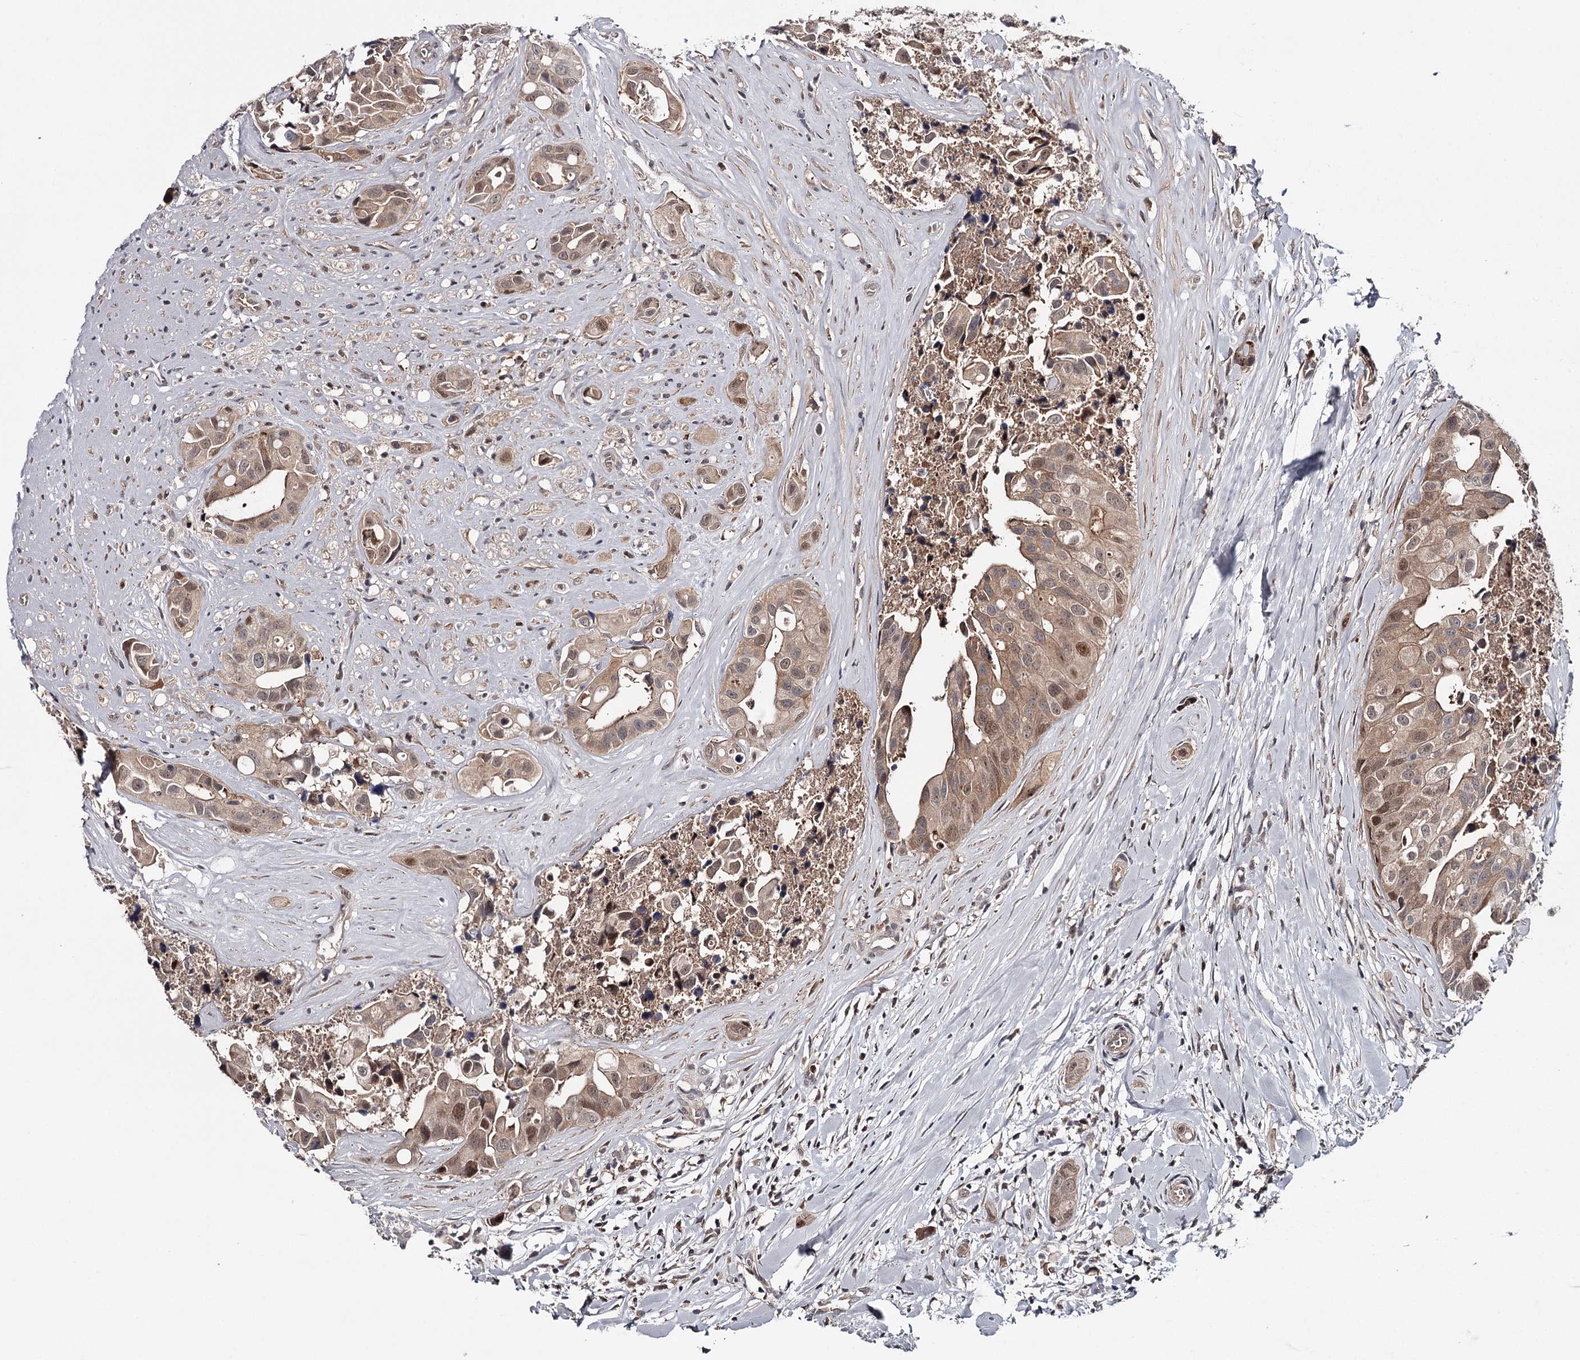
{"staining": {"intensity": "moderate", "quantity": "25%-75%", "location": "cytoplasmic/membranous,nuclear"}, "tissue": "head and neck cancer", "cell_type": "Tumor cells", "image_type": "cancer", "snomed": [{"axis": "morphology", "description": "Adenocarcinoma, NOS"}, {"axis": "morphology", "description": "Adenocarcinoma, metastatic, NOS"}, {"axis": "topography", "description": "Head-Neck"}], "caption": "This is an image of immunohistochemistry staining of head and neck cancer (adenocarcinoma), which shows moderate positivity in the cytoplasmic/membranous and nuclear of tumor cells.", "gene": "GTSF1", "patient": {"sex": "male", "age": 75}}